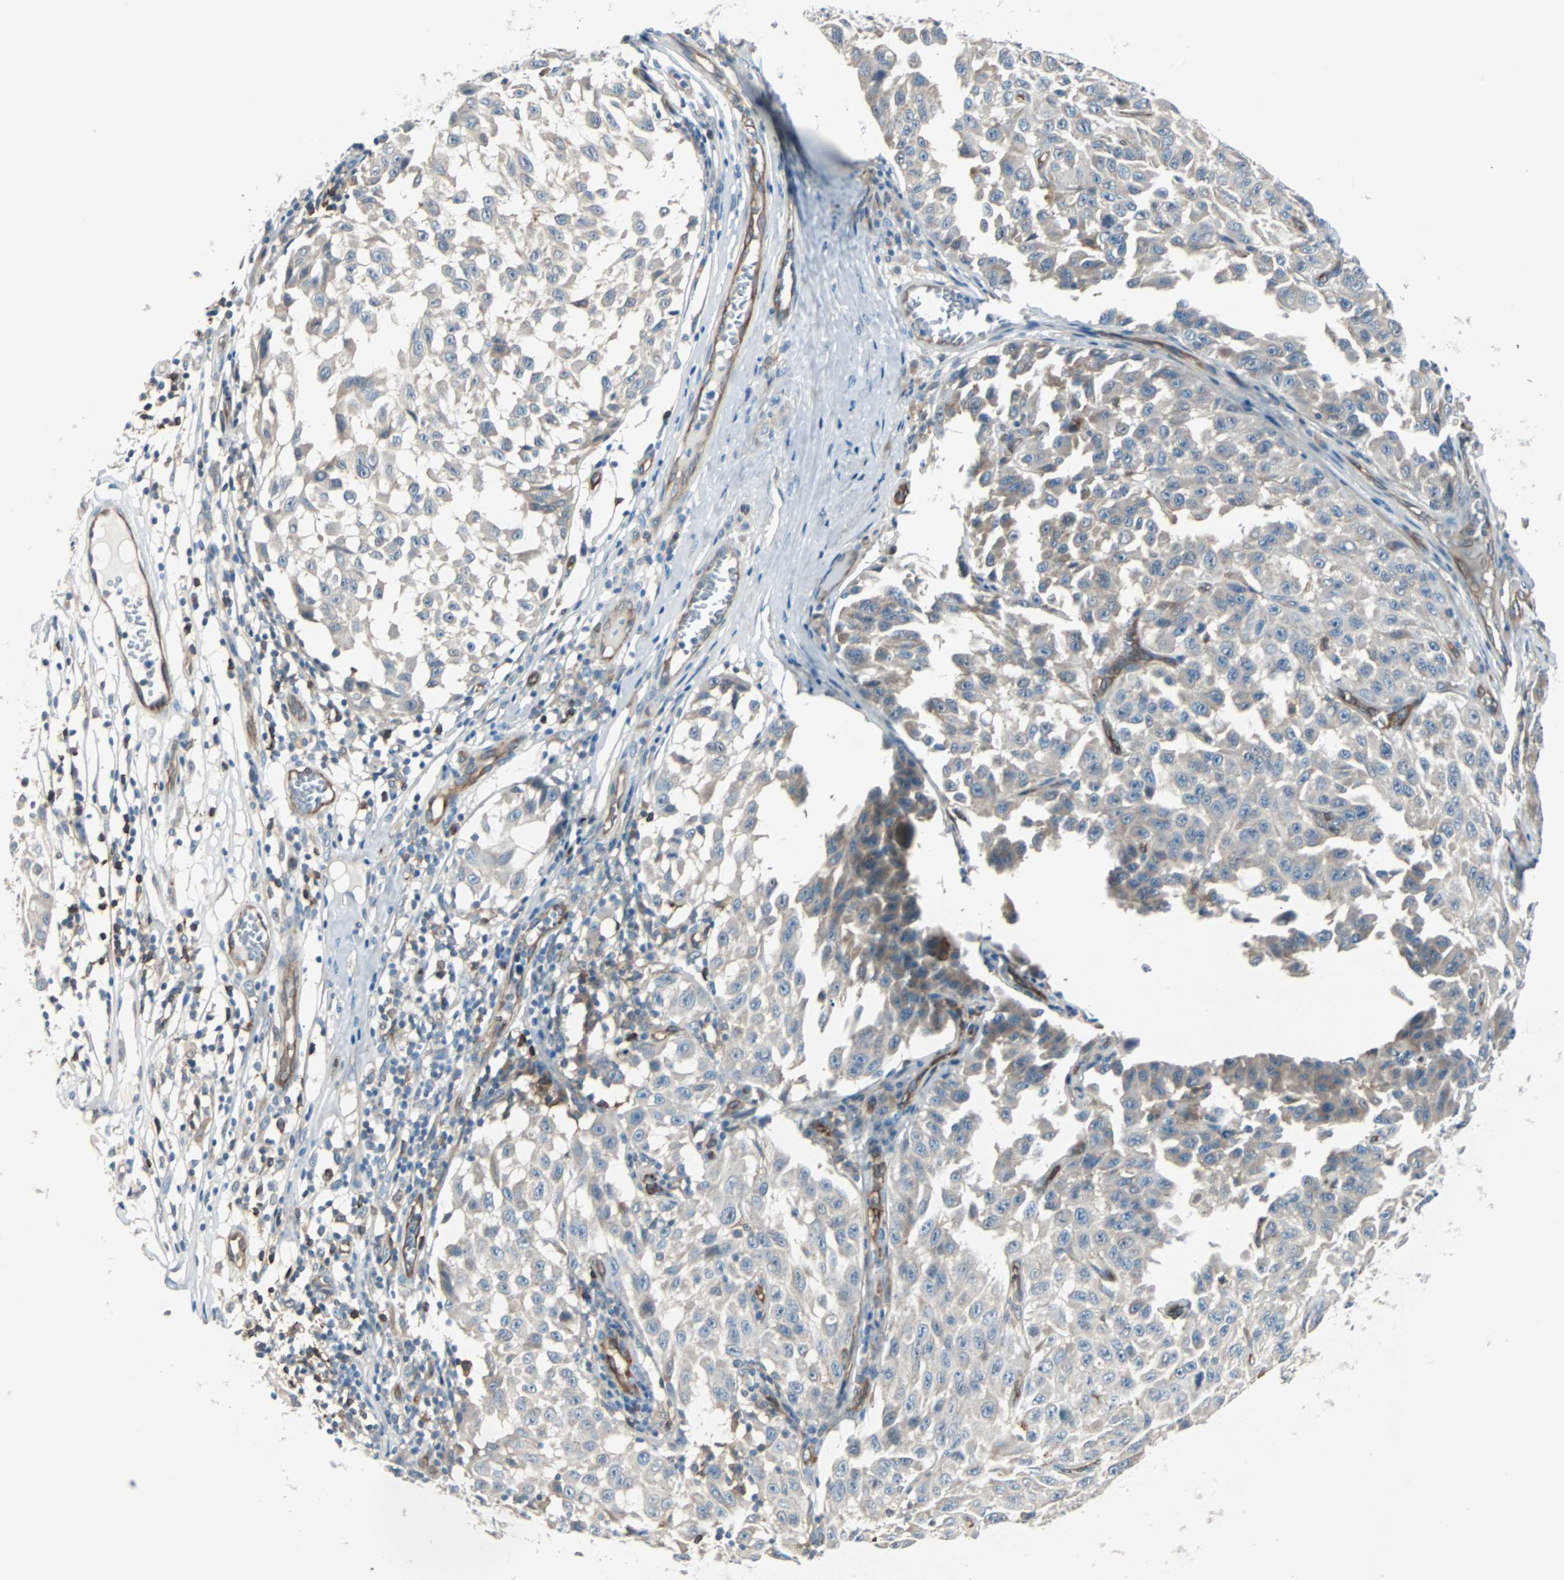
{"staining": {"intensity": "weak", "quantity": "25%-75%", "location": "cytoplasmic/membranous"}, "tissue": "melanoma", "cell_type": "Tumor cells", "image_type": "cancer", "snomed": [{"axis": "morphology", "description": "Malignant melanoma, NOS"}, {"axis": "topography", "description": "Skin"}], "caption": "High-magnification brightfield microscopy of melanoma stained with DAB (brown) and counterstained with hematoxylin (blue). tumor cells exhibit weak cytoplasmic/membranous positivity is present in about25%-75% of cells.", "gene": "SWAP70", "patient": {"sex": "male", "age": 30}}